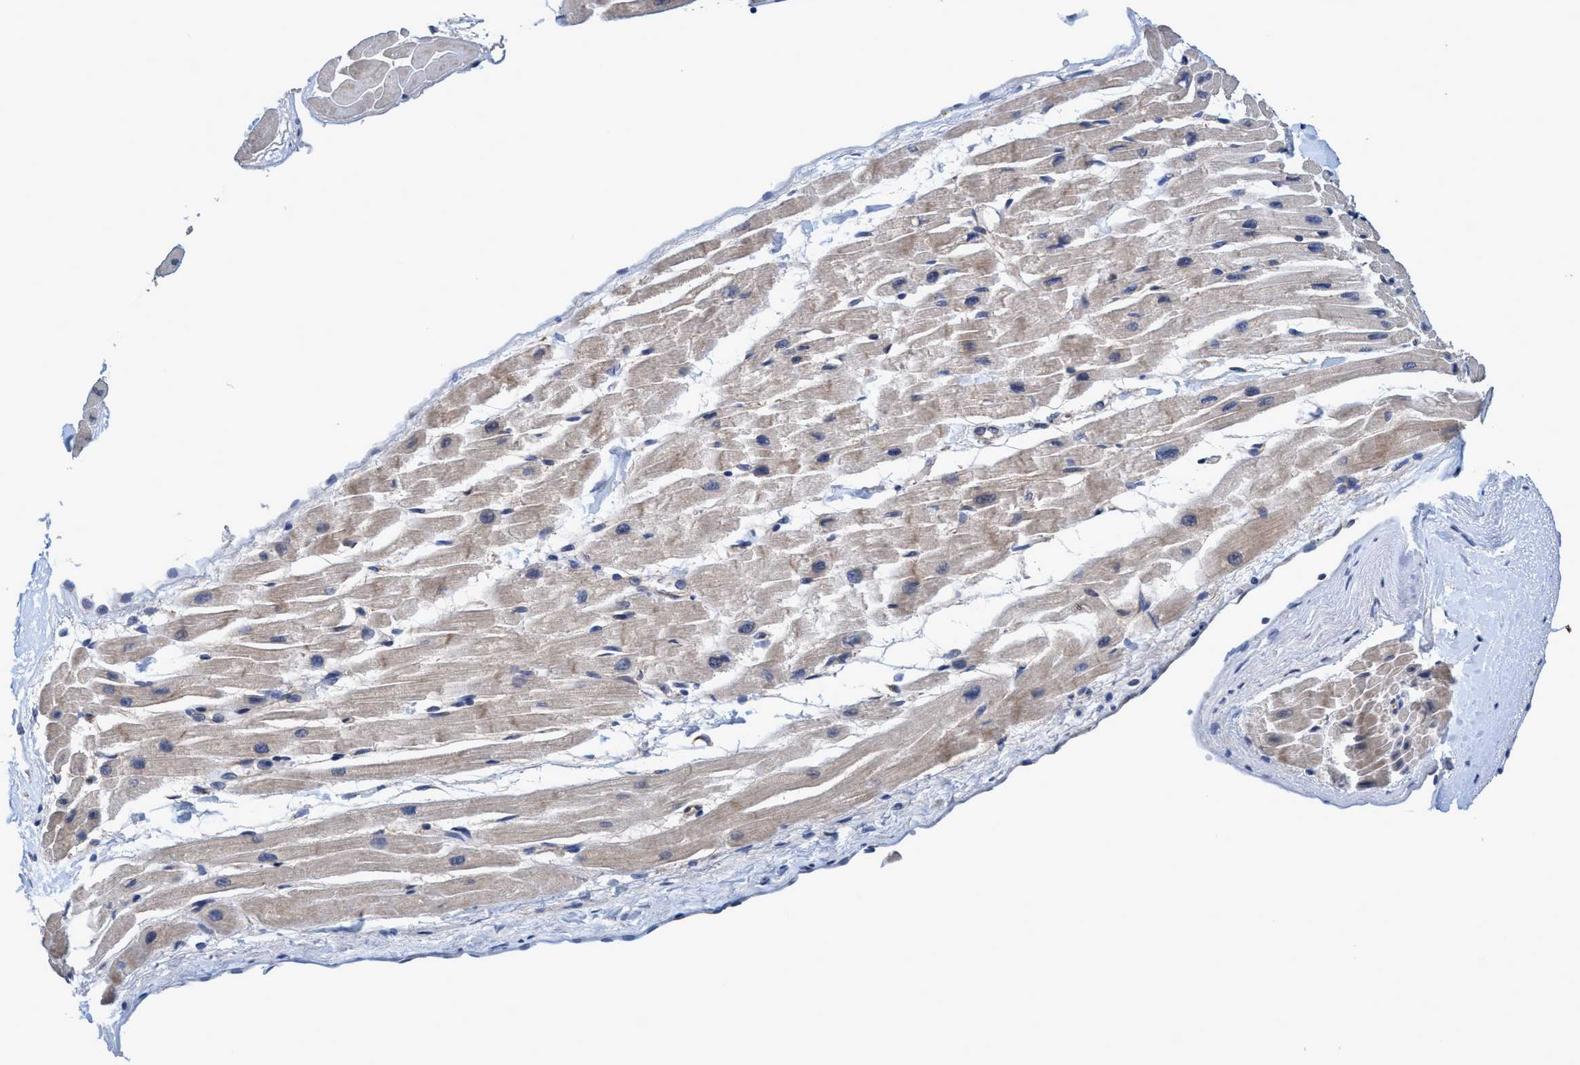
{"staining": {"intensity": "weak", "quantity": "25%-75%", "location": "cytoplasmic/membranous"}, "tissue": "heart muscle", "cell_type": "Cardiomyocytes", "image_type": "normal", "snomed": [{"axis": "morphology", "description": "Normal tissue, NOS"}, {"axis": "topography", "description": "Heart"}], "caption": "This is a histology image of IHC staining of unremarkable heart muscle, which shows weak expression in the cytoplasmic/membranous of cardiomyocytes.", "gene": "CALCOCO2", "patient": {"sex": "male", "age": 45}}